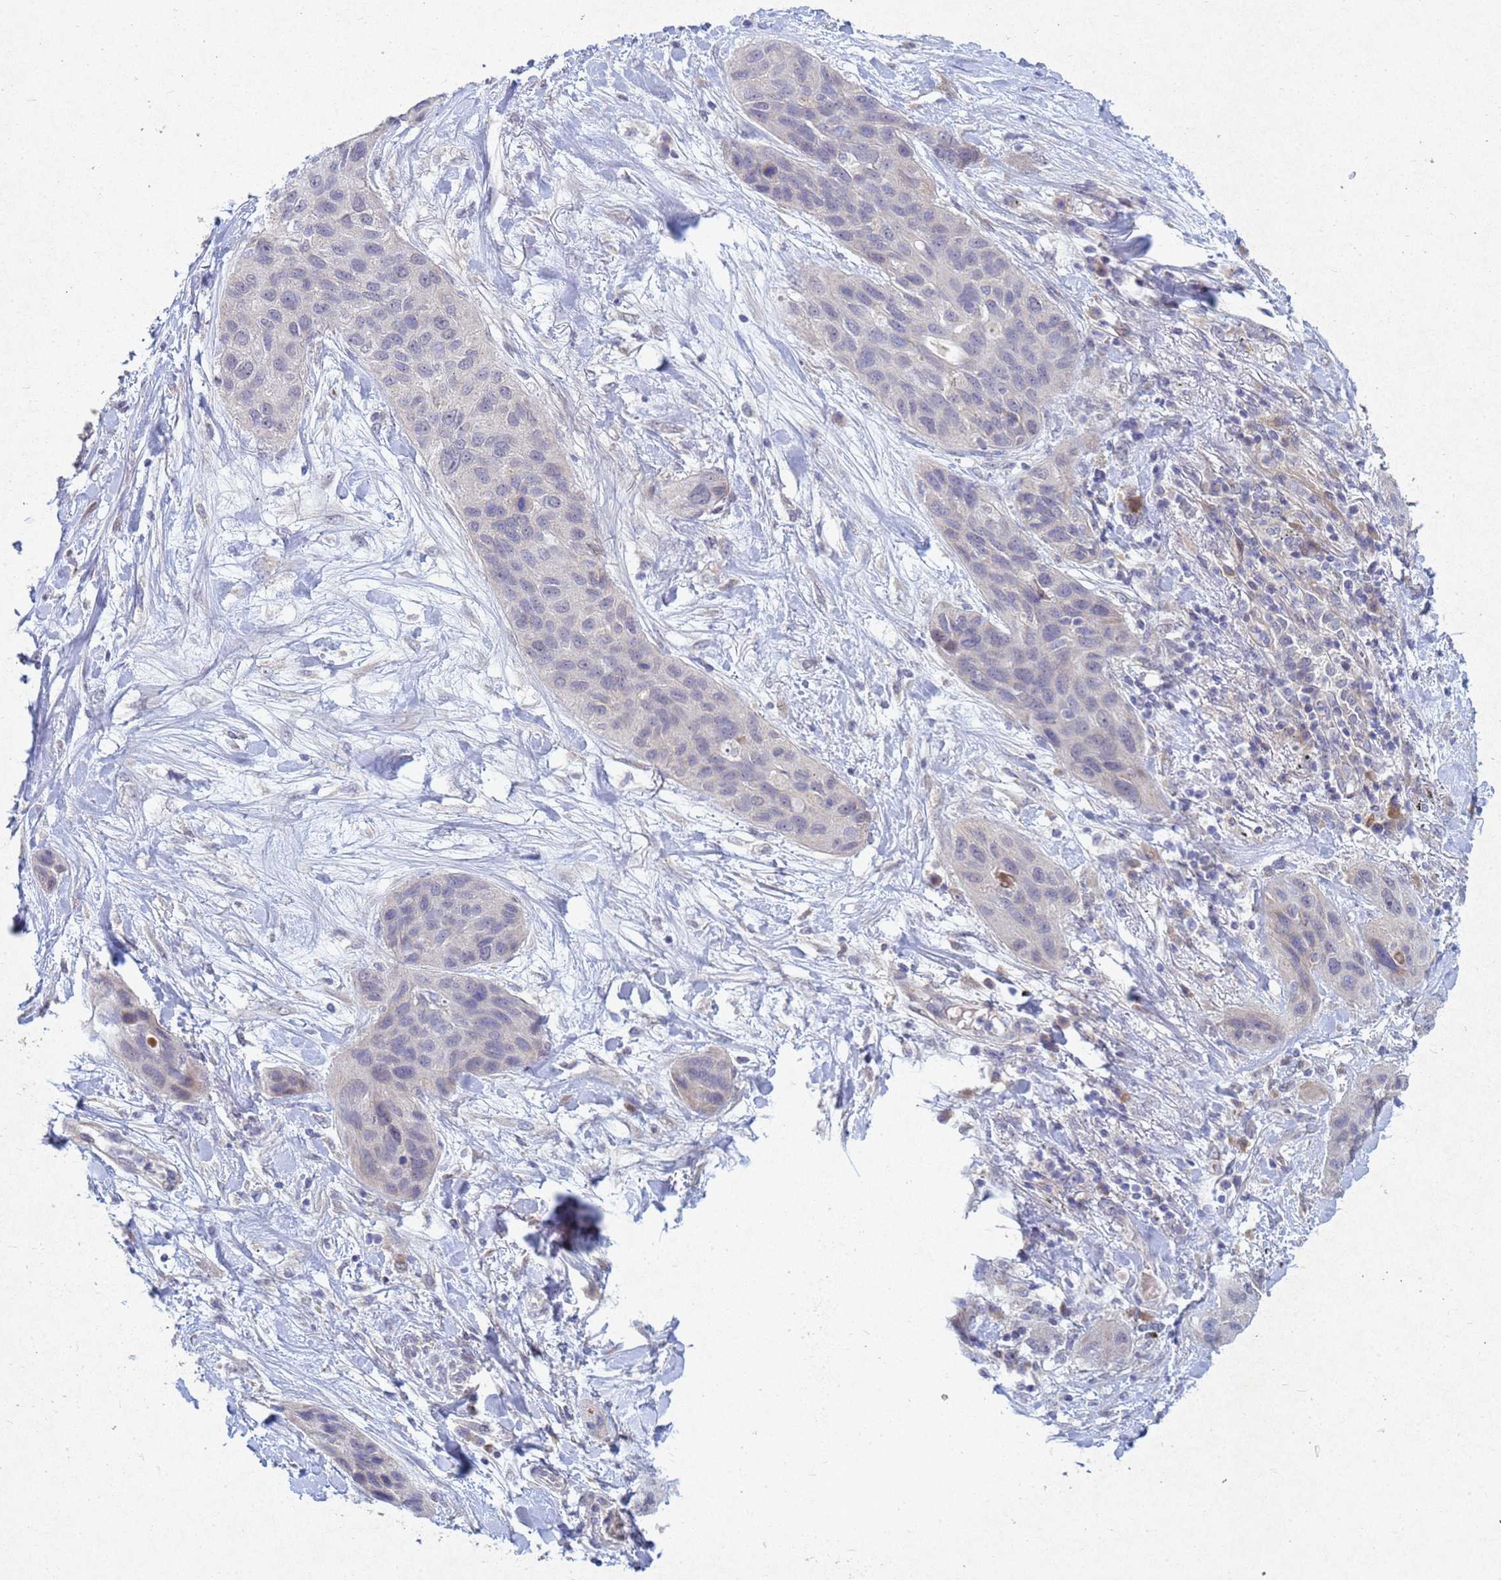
{"staining": {"intensity": "negative", "quantity": "none", "location": "none"}, "tissue": "lung cancer", "cell_type": "Tumor cells", "image_type": "cancer", "snomed": [{"axis": "morphology", "description": "Squamous cell carcinoma, NOS"}, {"axis": "topography", "description": "Lung"}], "caption": "The histopathology image demonstrates no staining of tumor cells in squamous cell carcinoma (lung). Brightfield microscopy of IHC stained with DAB (brown) and hematoxylin (blue), captured at high magnification.", "gene": "TNPO2", "patient": {"sex": "female", "age": 70}}